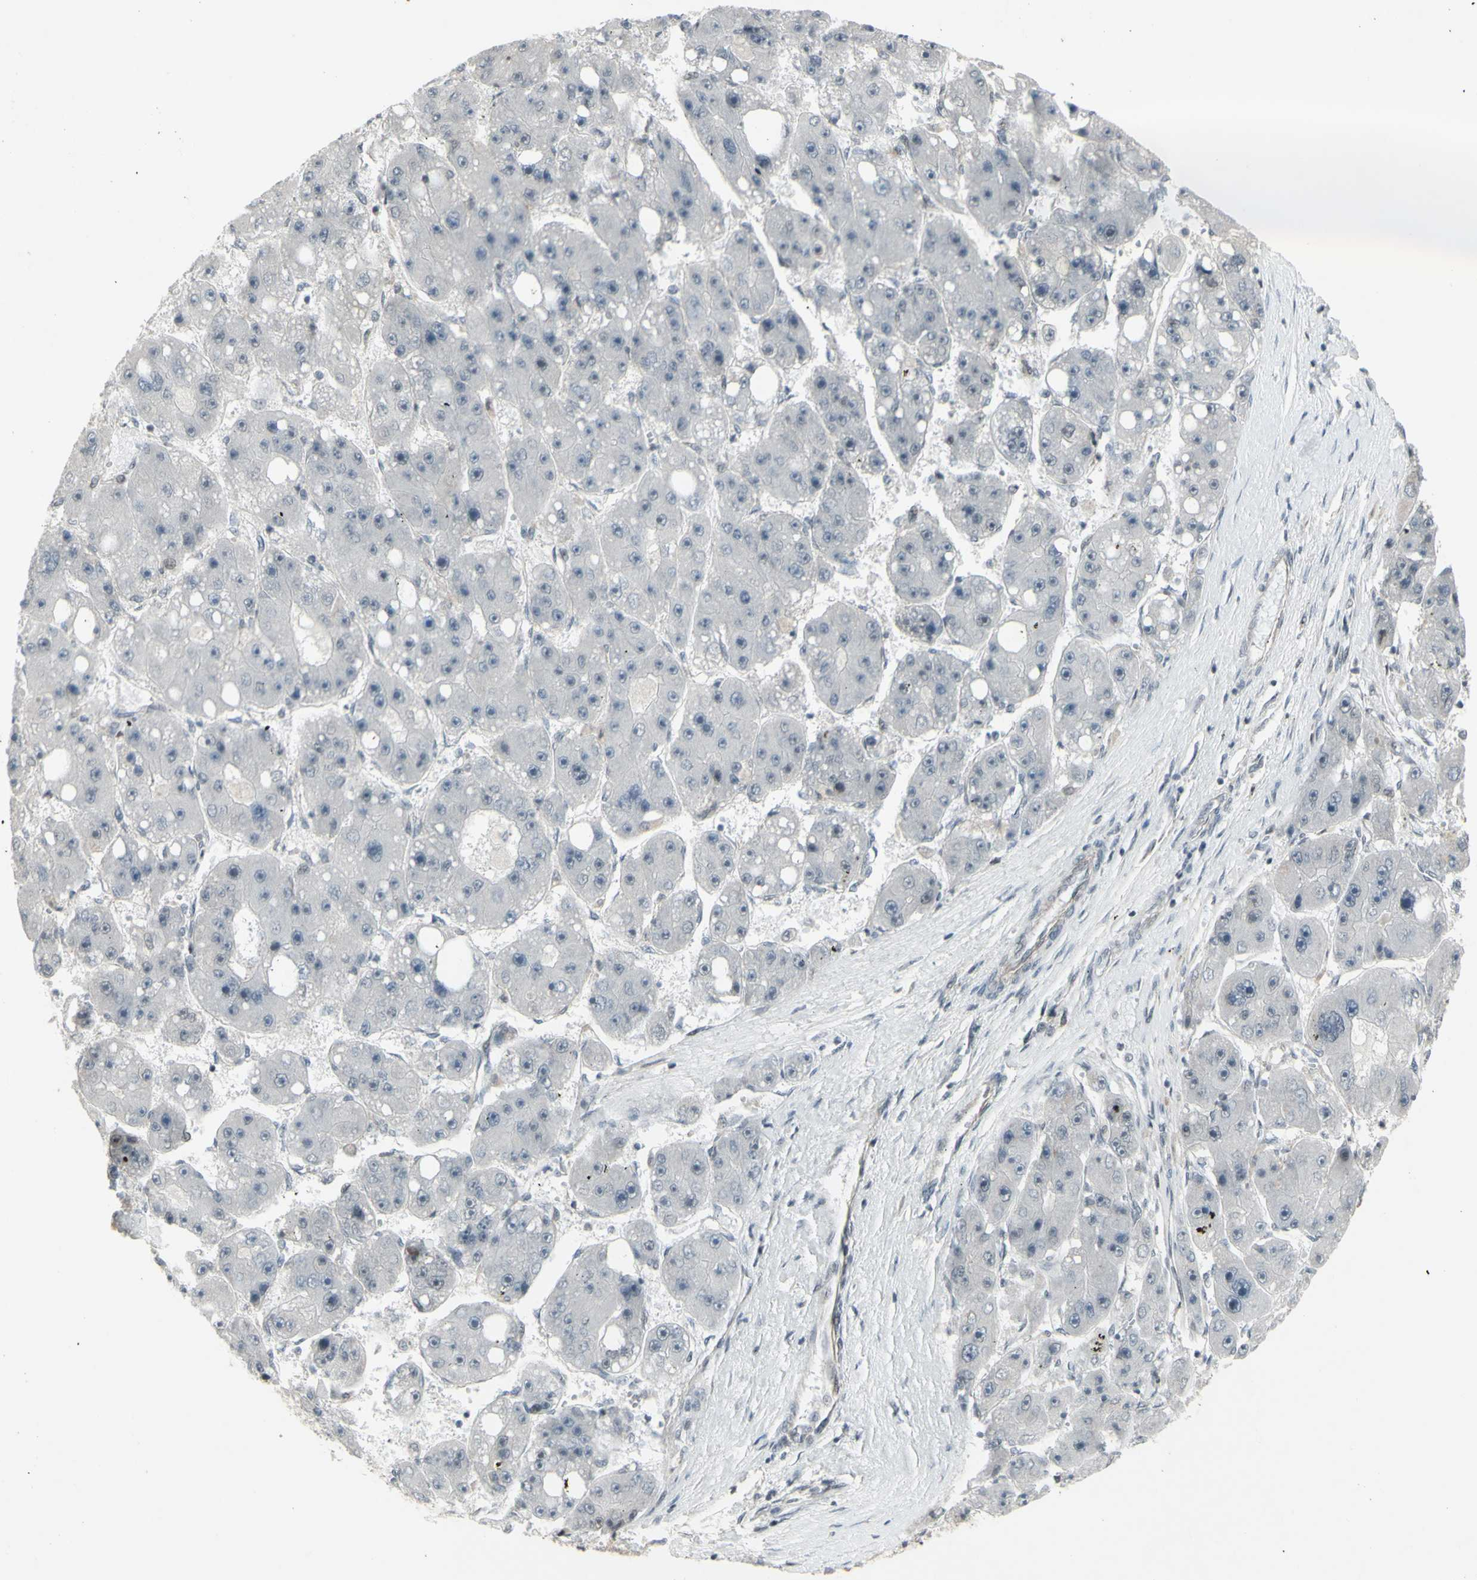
{"staining": {"intensity": "negative", "quantity": "none", "location": "none"}, "tissue": "liver cancer", "cell_type": "Tumor cells", "image_type": "cancer", "snomed": [{"axis": "morphology", "description": "Carcinoma, Hepatocellular, NOS"}, {"axis": "topography", "description": "Liver"}], "caption": "Protein analysis of liver cancer displays no significant expression in tumor cells. (DAB (3,3'-diaminobenzidine) immunohistochemistry (IHC), high magnification).", "gene": "SUPT6H", "patient": {"sex": "female", "age": 61}}